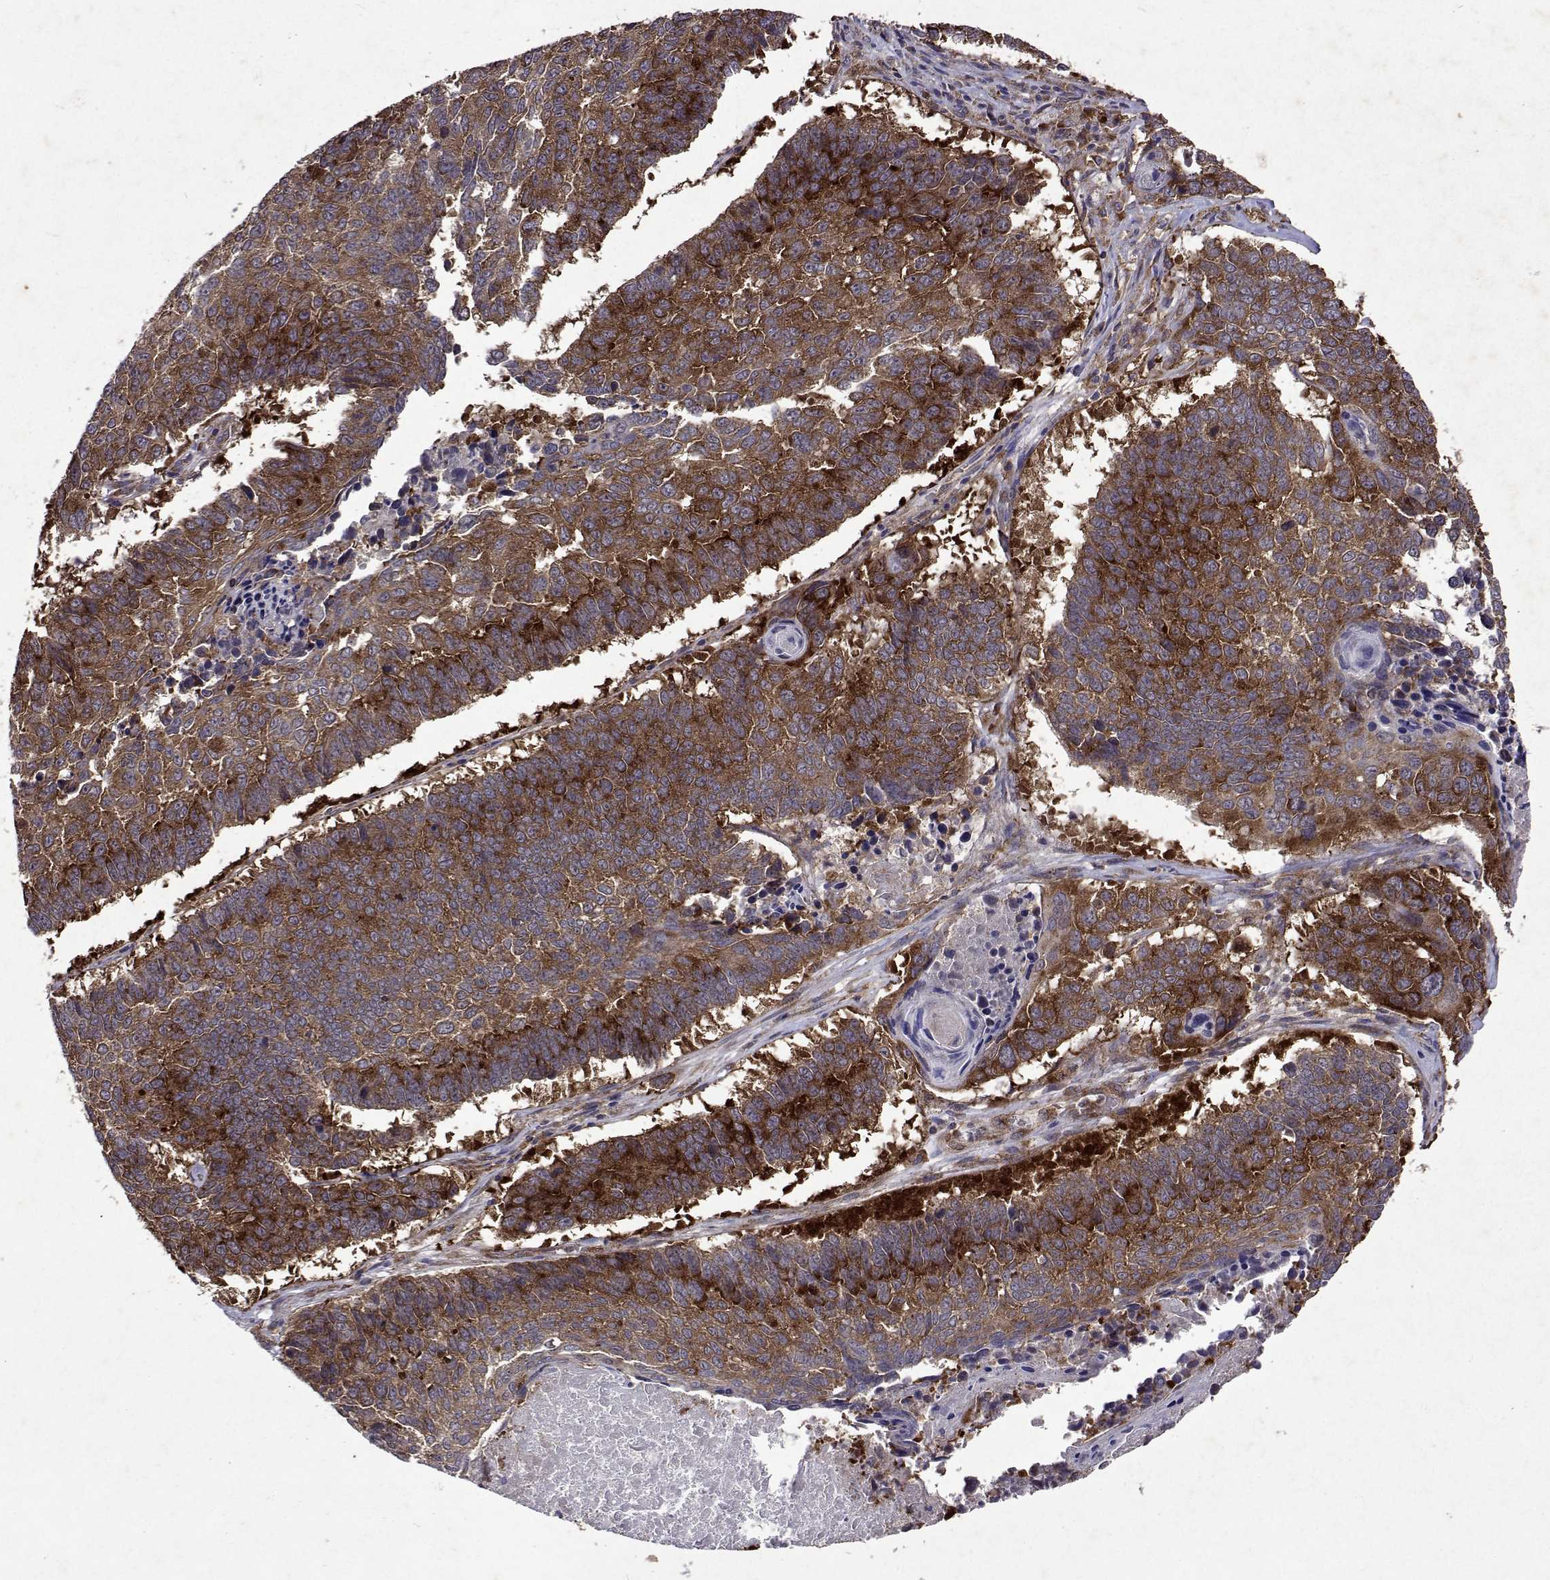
{"staining": {"intensity": "moderate", "quantity": ">75%", "location": "cytoplasmic/membranous"}, "tissue": "lung cancer", "cell_type": "Tumor cells", "image_type": "cancer", "snomed": [{"axis": "morphology", "description": "Squamous cell carcinoma, NOS"}, {"axis": "topography", "description": "Lung"}], "caption": "Moderate cytoplasmic/membranous expression for a protein is identified in approximately >75% of tumor cells of lung cancer (squamous cell carcinoma) using IHC.", "gene": "TARBP2", "patient": {"sex": "male", "age": 73}}